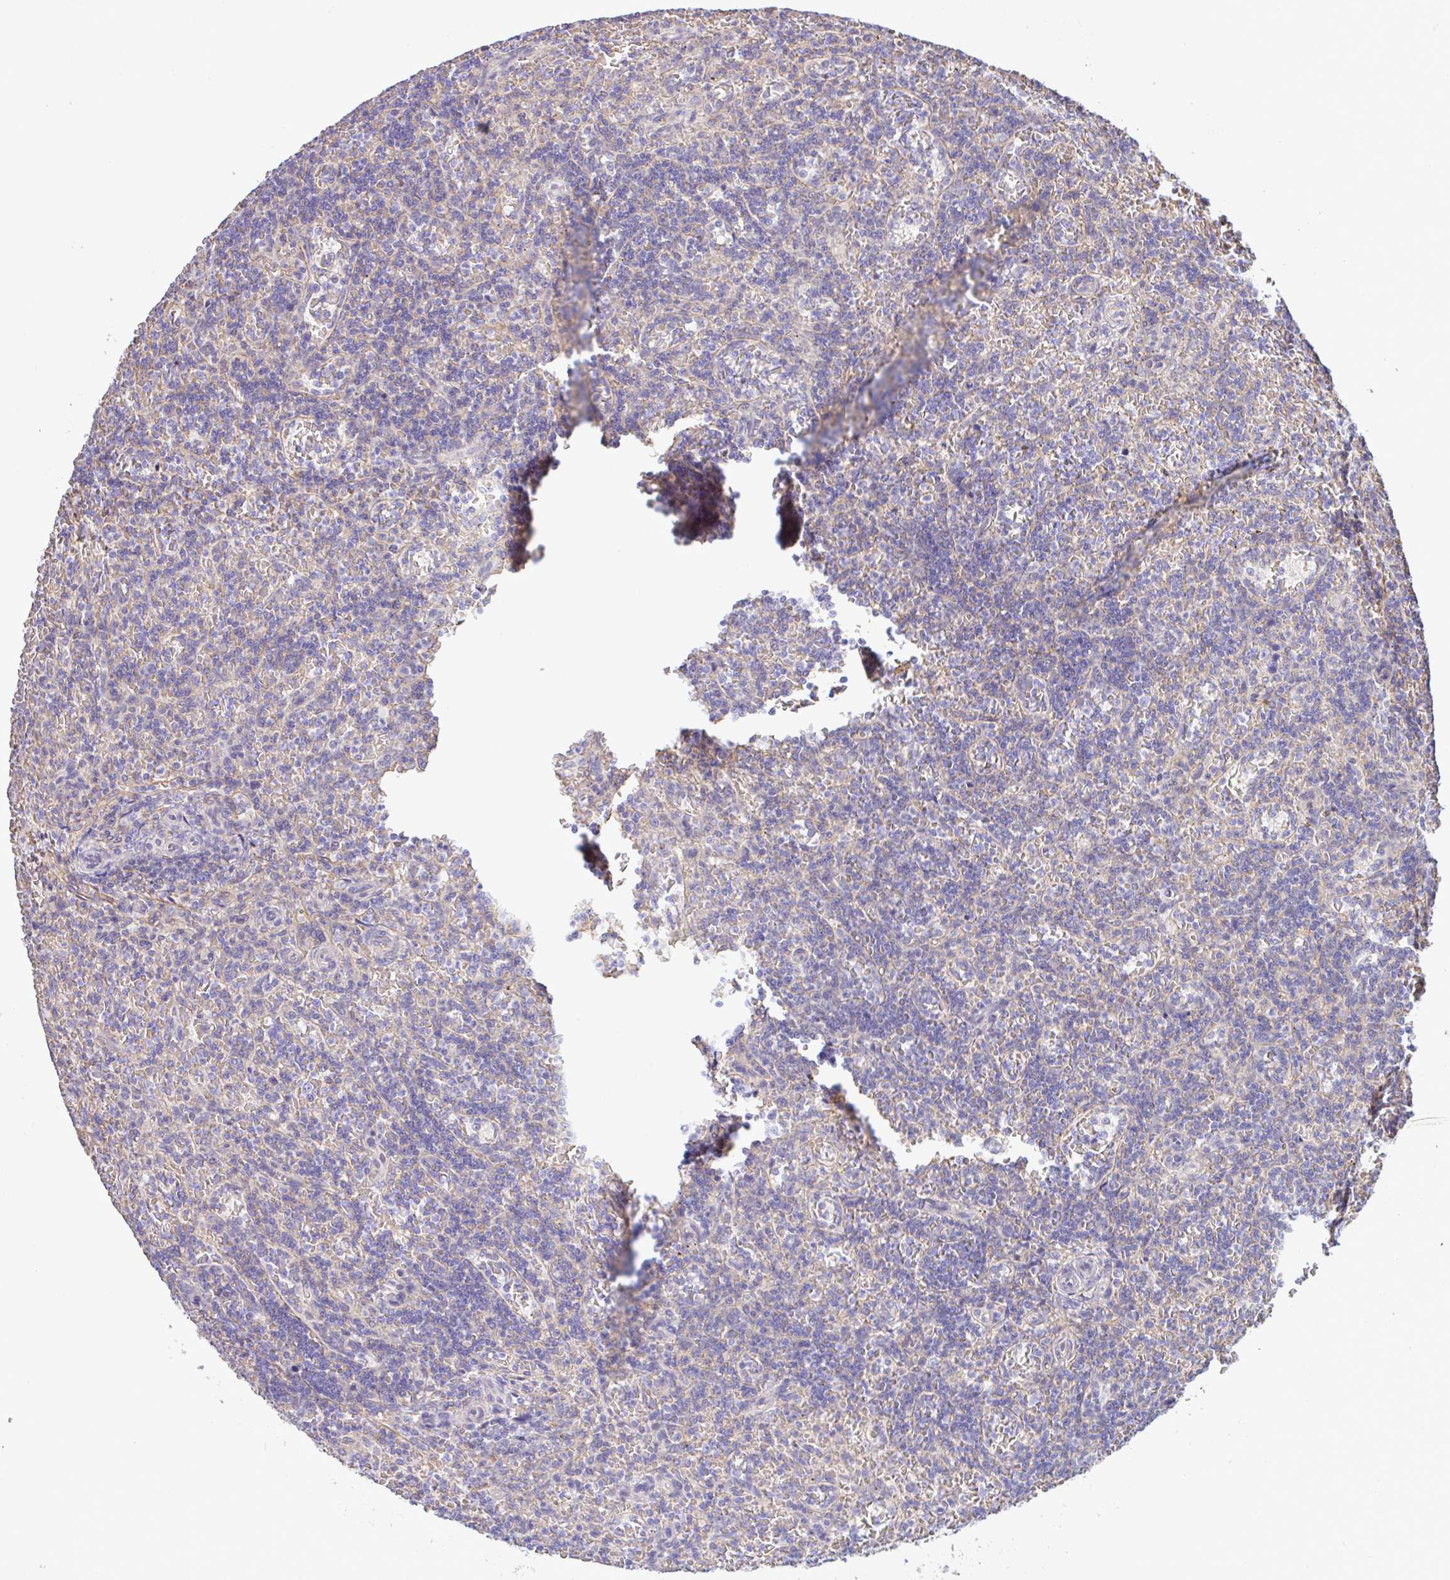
{"staining": {"intensity": "negative", "quantity": "none", "location": "none"}, "tissue": "lymphoma", "cell_type": "Tumor cells", "image_type": "cancer", "snomed": [{"axis": "morphology", "description": "Malignant lymphoma, non-Hodgkin's type, Low grade"}, {"axis": "topography", "description": "Spleen"}], "caption": "DAB immunohistochemical staining of lymphoma reveals no significant staining in tumor cells.", "gene": "PLCD4", "patient": {"sex": "male", "age": 73}}